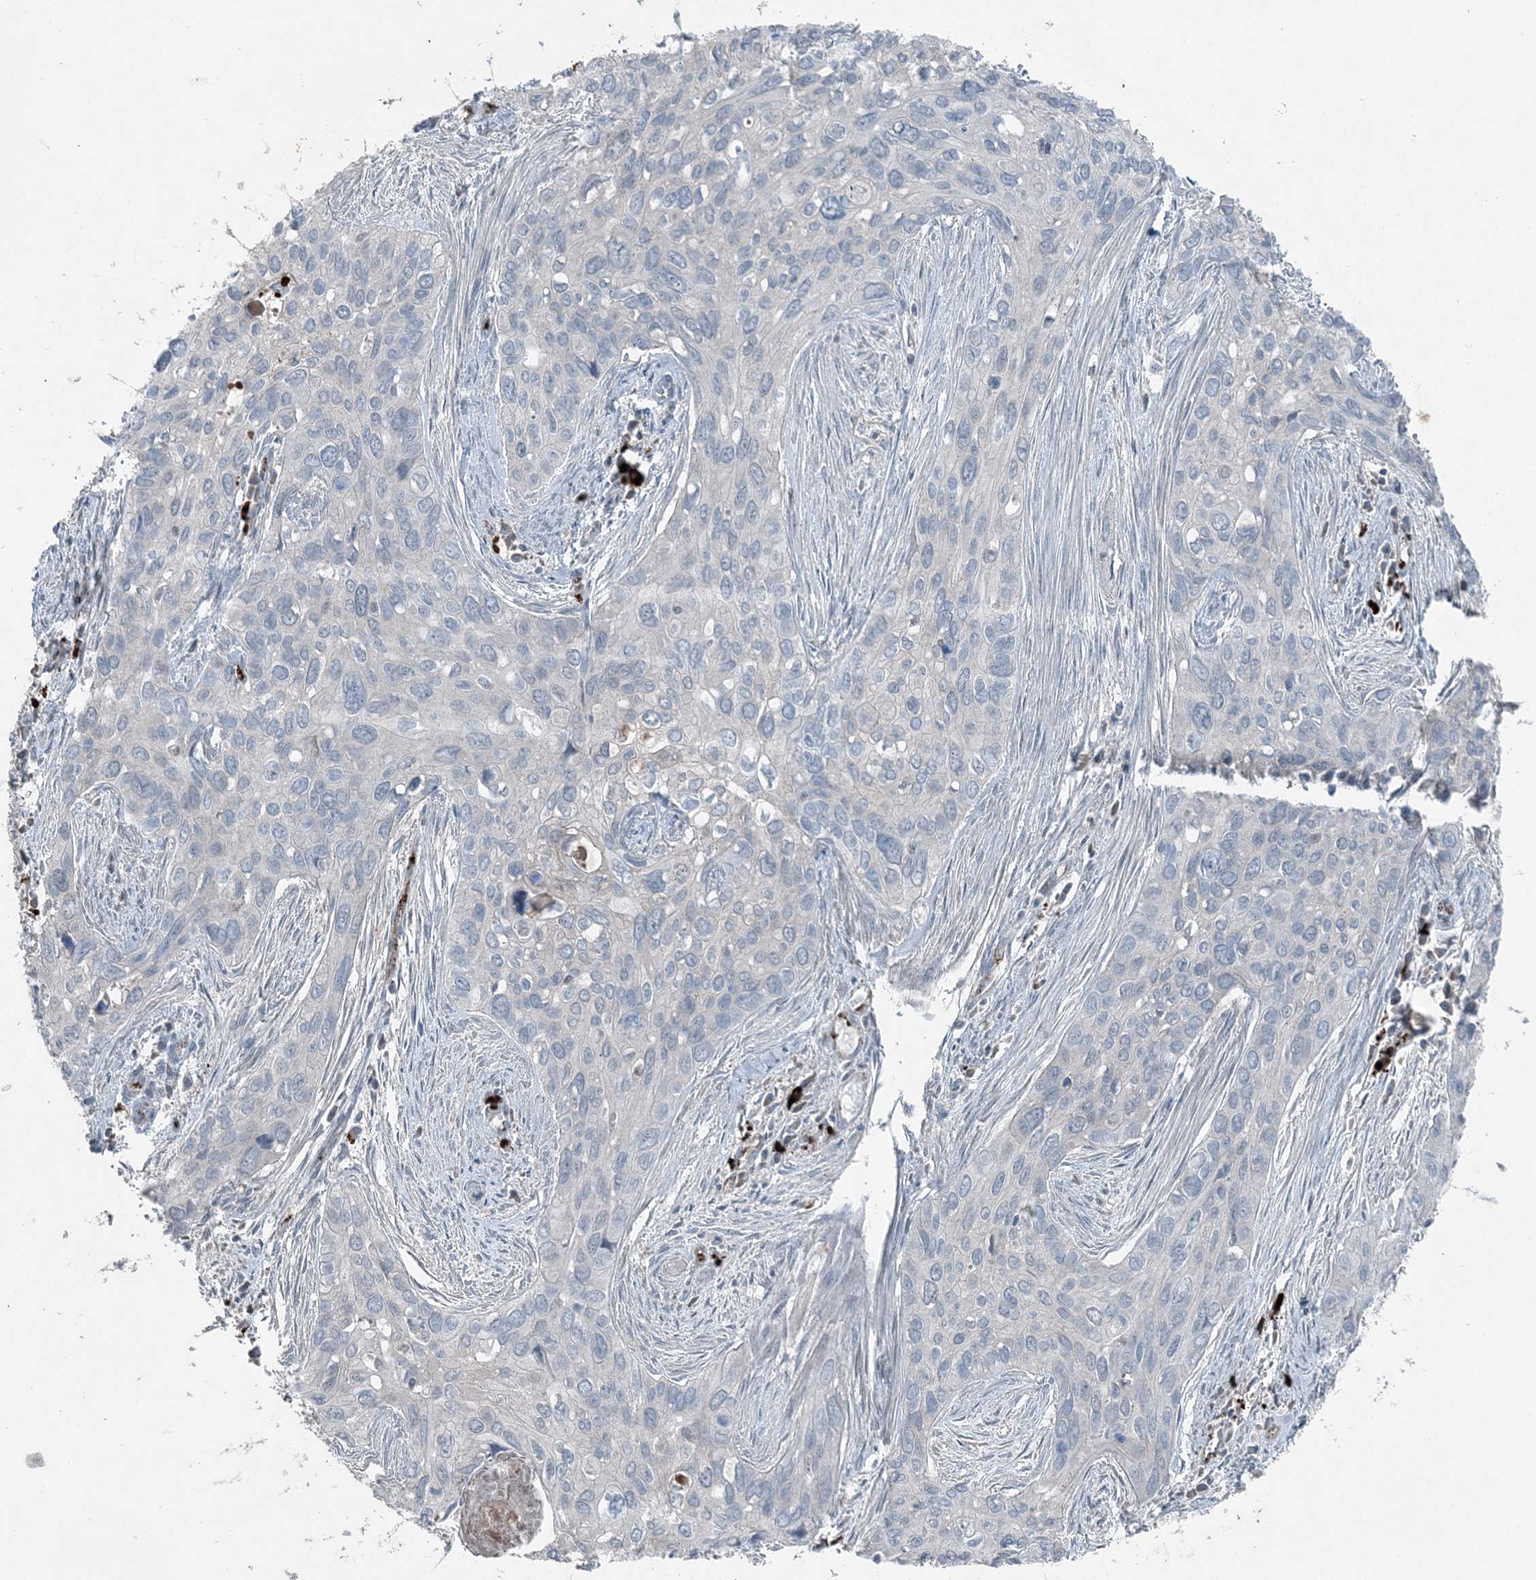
{"staining": {"intensity": "negative", "quantity": "none", "location": "none"}, "tissue": "cervical cancer", "cell_type": "Tumor cells", "image_type": "cancer", "snomed": [{"axis": "morphology", "description": "Squamous cell carcinoma, NOS"}, {"axis": "topography", "description": "Cervix"}], "caption": "This is an IHC histopathology image of cervical cancer (squamous cell carcinoma). There is no staining in tumor cells.", "gene": "ELOVL7", "patient": {"sex": "female", "age": 55}}